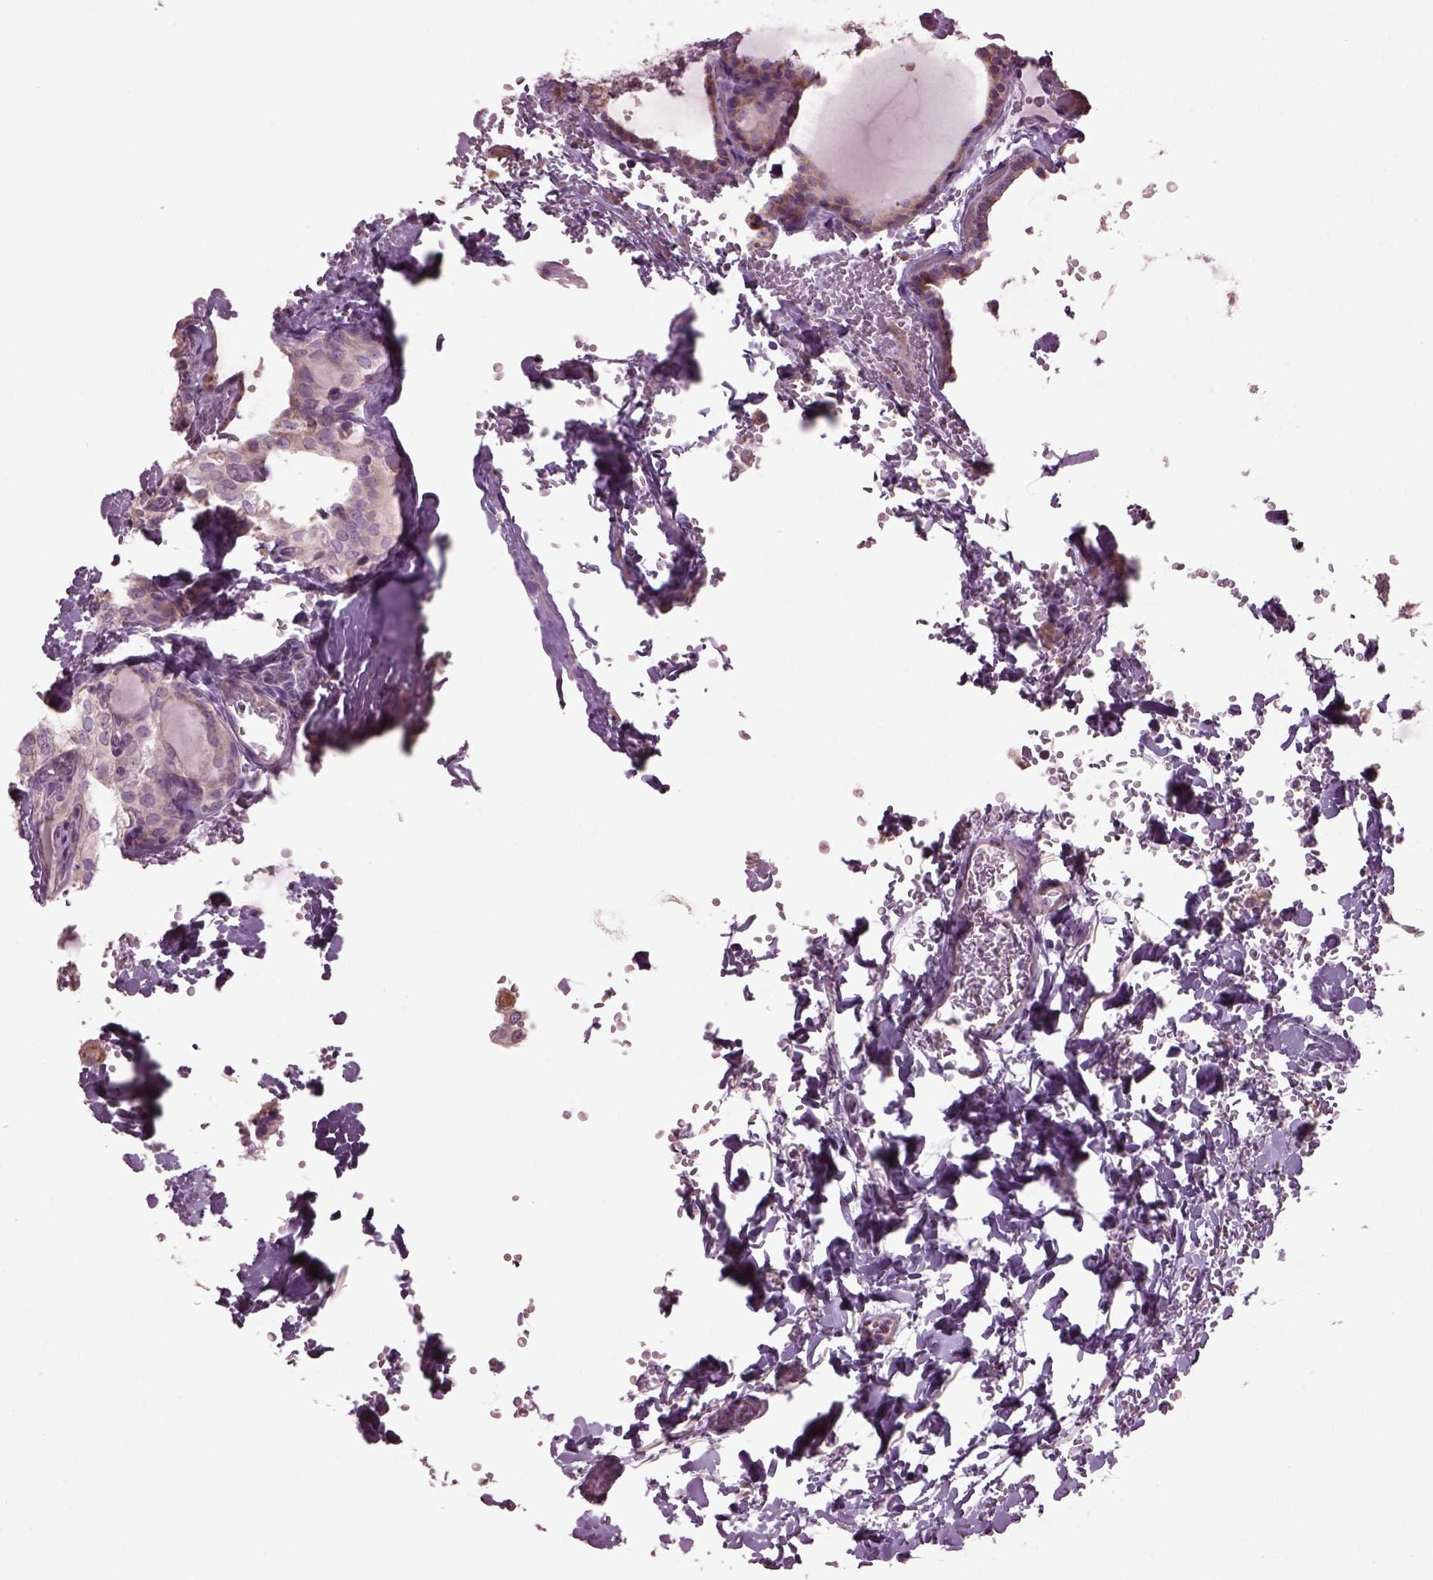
{"staining": {"intensity": "negative", "quantity": "none", "location": "none"}, "tissue": "thyroid cancer", "cell_type": "Tumor cells", "image_type": "cancer", "snomed": [{"axis": "morphology", "description": "Papillary adenocarcinoma, NOS"}, {"axis": "topography", "description": "Thyroid gland"}], "caption": "Immunohistochemistry (IHC) photomicrograph of human thyroid papillary adenocarcinoma stained for a protein (brown), which exhibits no staining in tumor cells. (Brightfield microscopy of DAB (3,3'-diaminobenzidine) IHC at high magnification).", "gene": "SPATA7", "patient": {"sex": "male", "age": 20}}